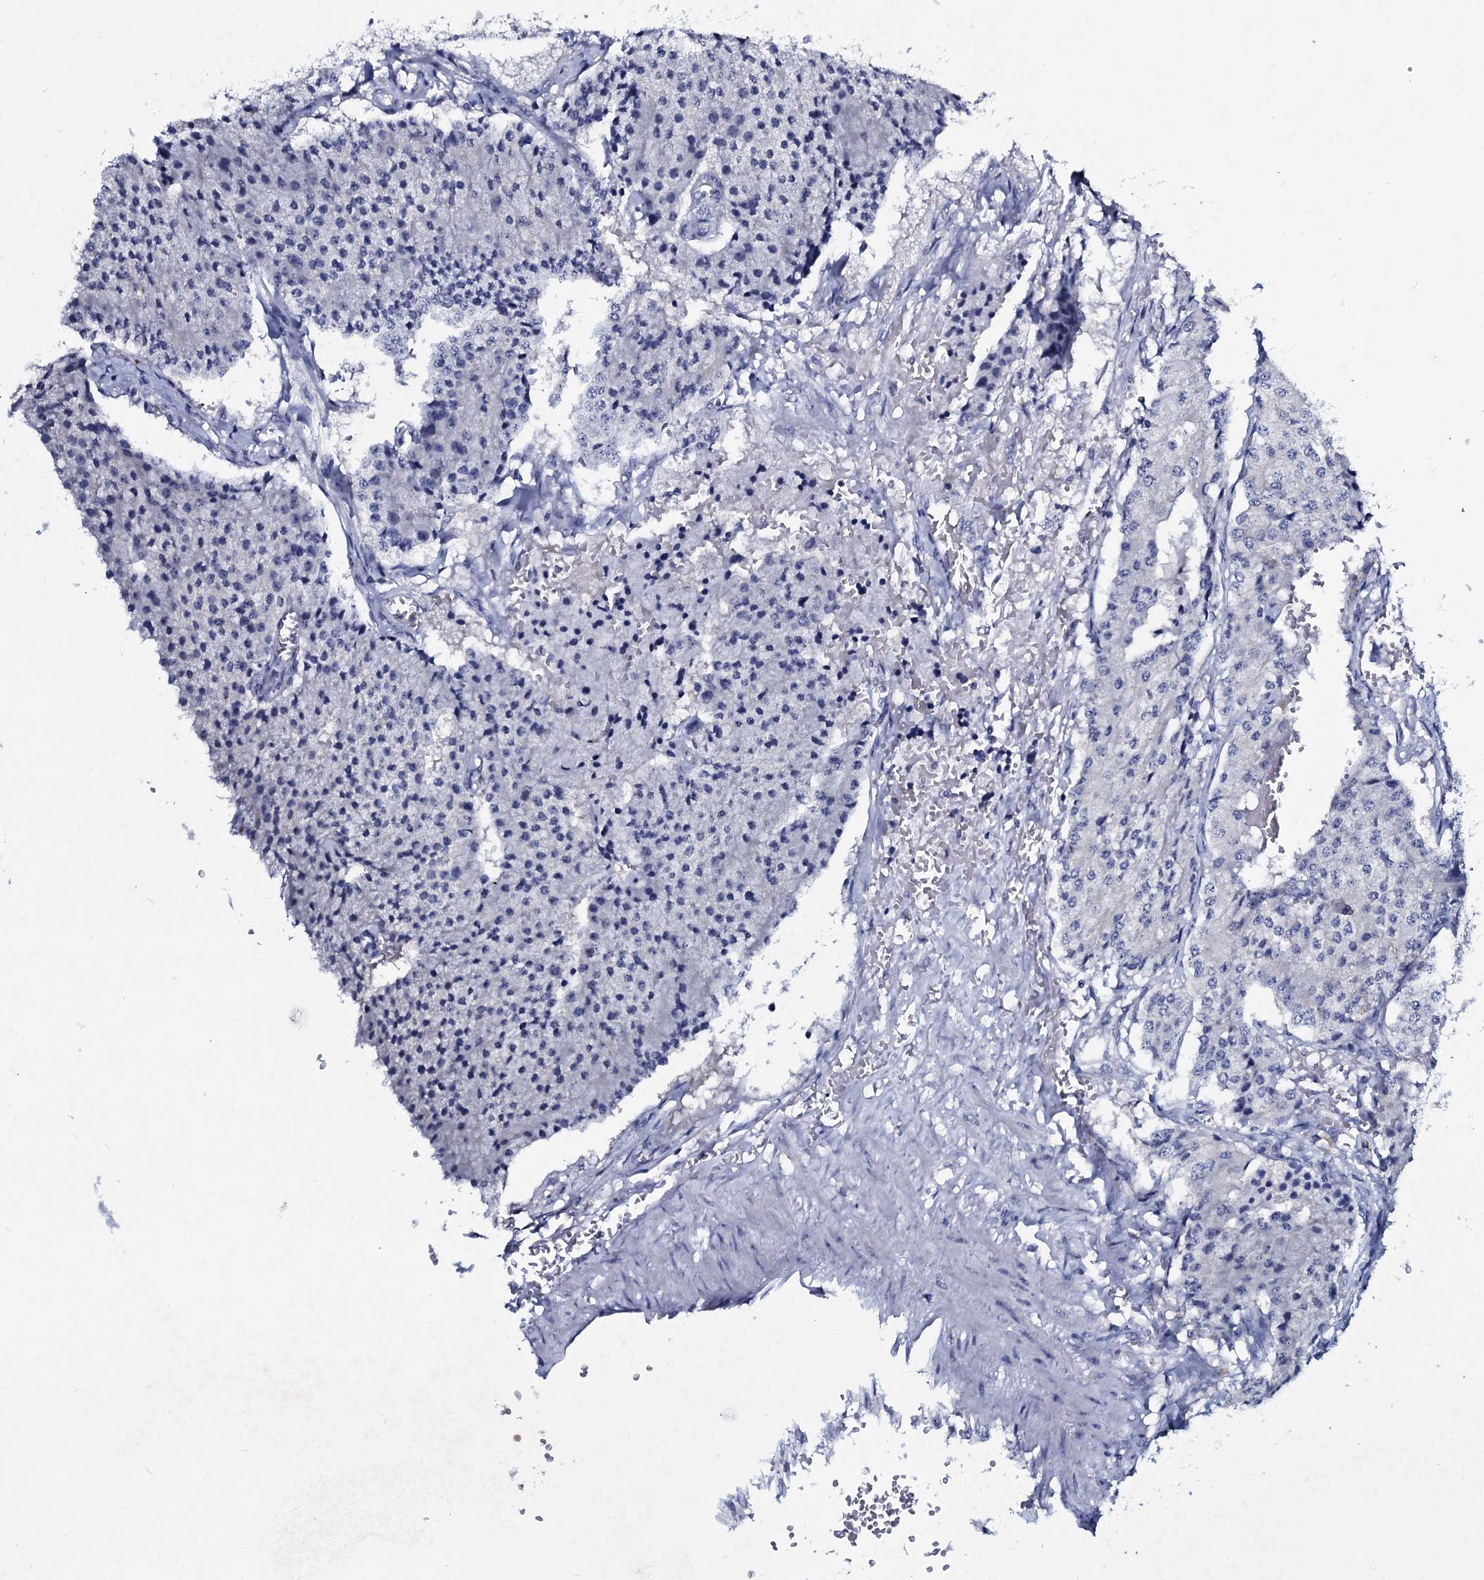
{"staining": {"intensity": "negative", "quantity": "none", "location": "none"}, "tissue": "carcinoid", "cell_type": "Tumor cells", "image_type": "cancer", "snomed": [{"axis": "morphology", "description": "Carcinoid, malignant, NOS"}, {"axis": "topography", "description": "Colon"}], "caption": "DAB (3,3'-diaminobenzidine) immunohistochemical staining of malignant carcinoid exhibits no significant expression in tumor cells.", "gene": "TPGS2", "patient": {"sex": "female", "age": 52}}